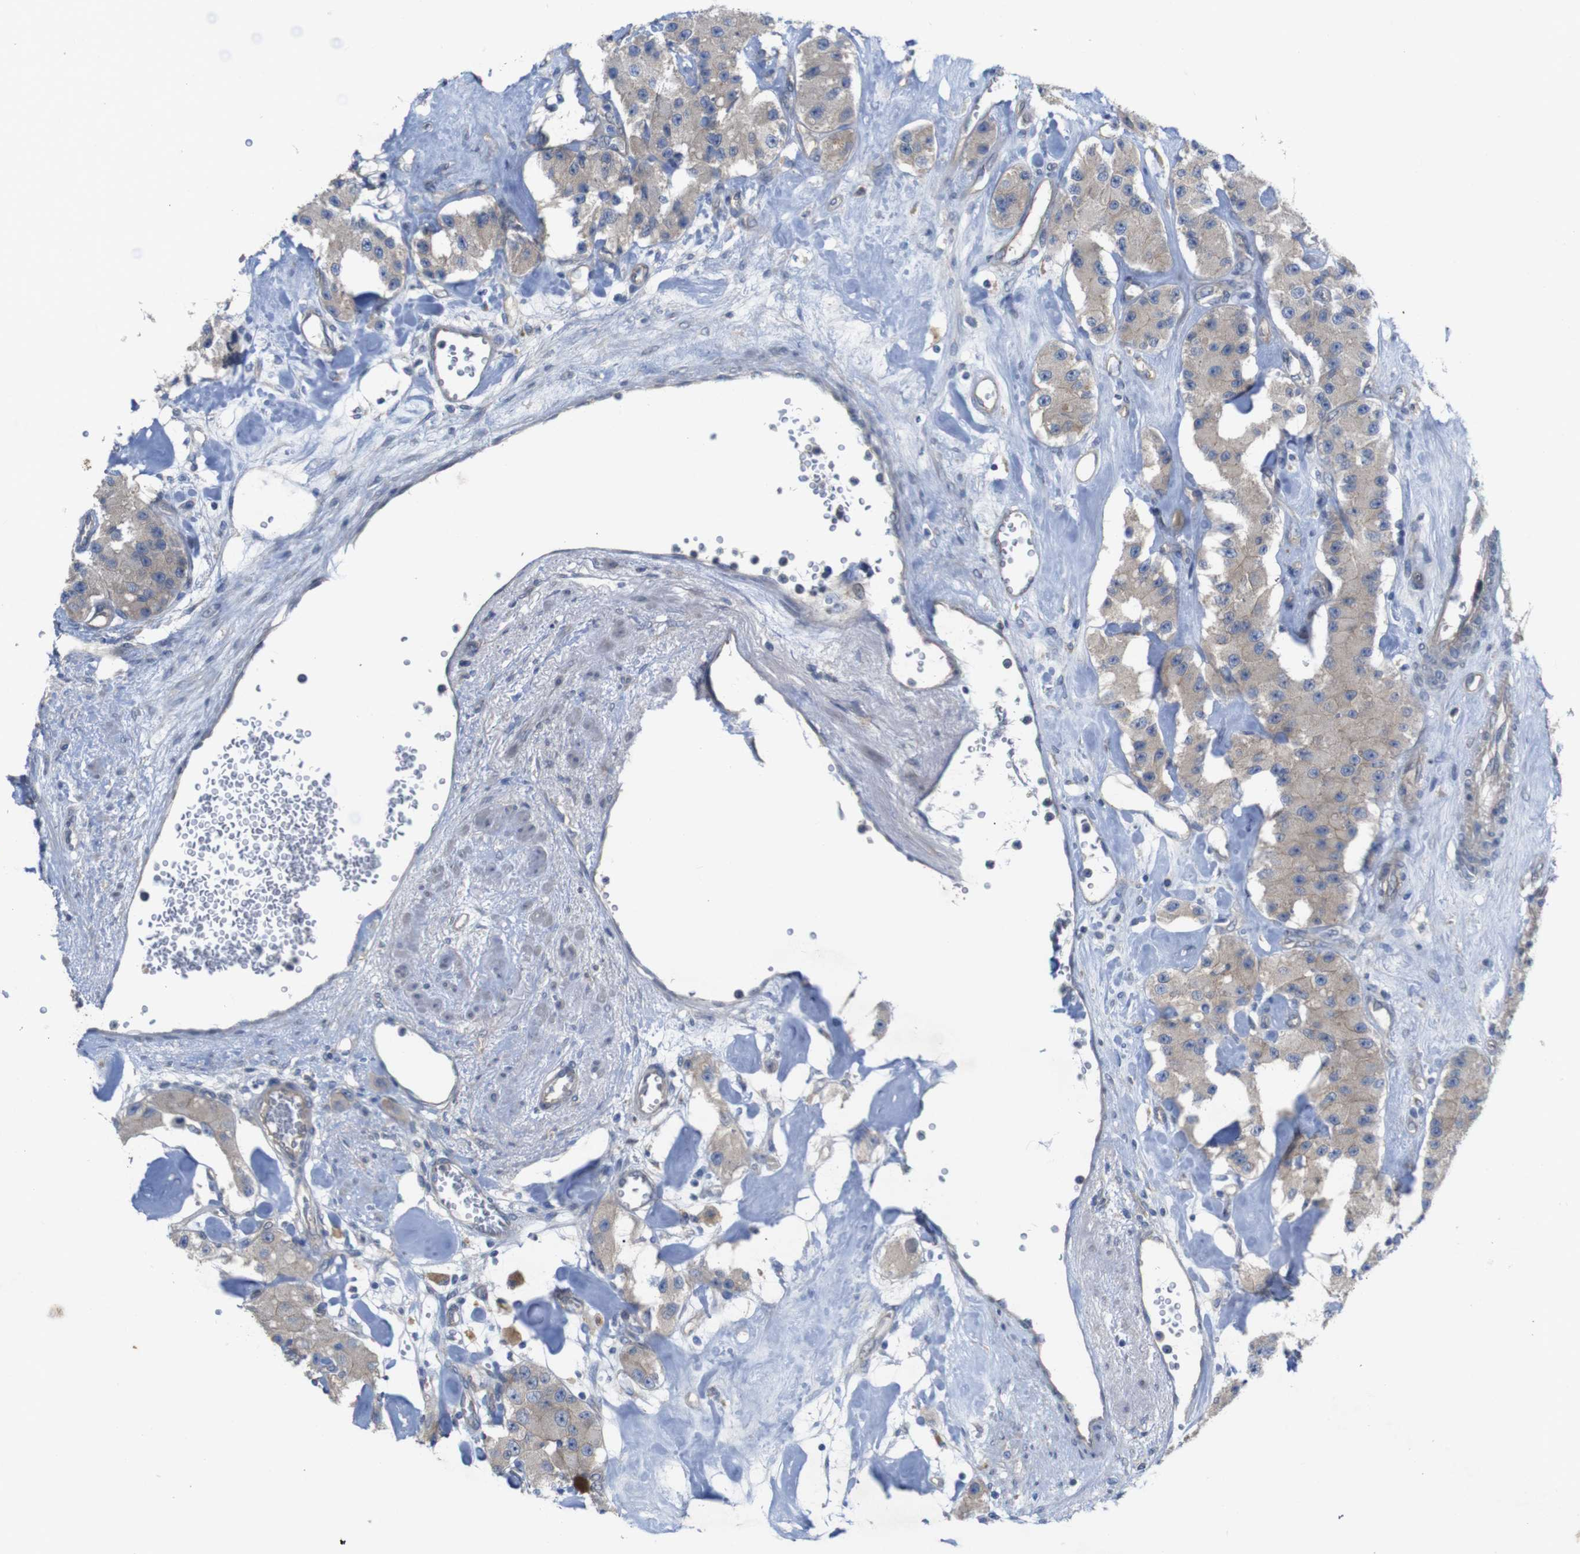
{"staining": {"intensity": "moderate", "quantity": ">75%", "location": "cytoplasmic/membranous"}, "tissue": "carcinoid", "cell_type": "Tumor cells", "image_type": "cancer", "snomed": [{"axis": "morphology", "description": "Carcinoid, malignant, NOS"}, {"axis": "topography", "description": "Pancreas"}], "caption": "Immunohistochemistry of human malignant carcinoid shows medium levels of moderate cytoplasmic/membranous staining in about >75% of tumor cells.", "gene": "KIDINS220", "patient": {"sex": "male", "age": 41}}